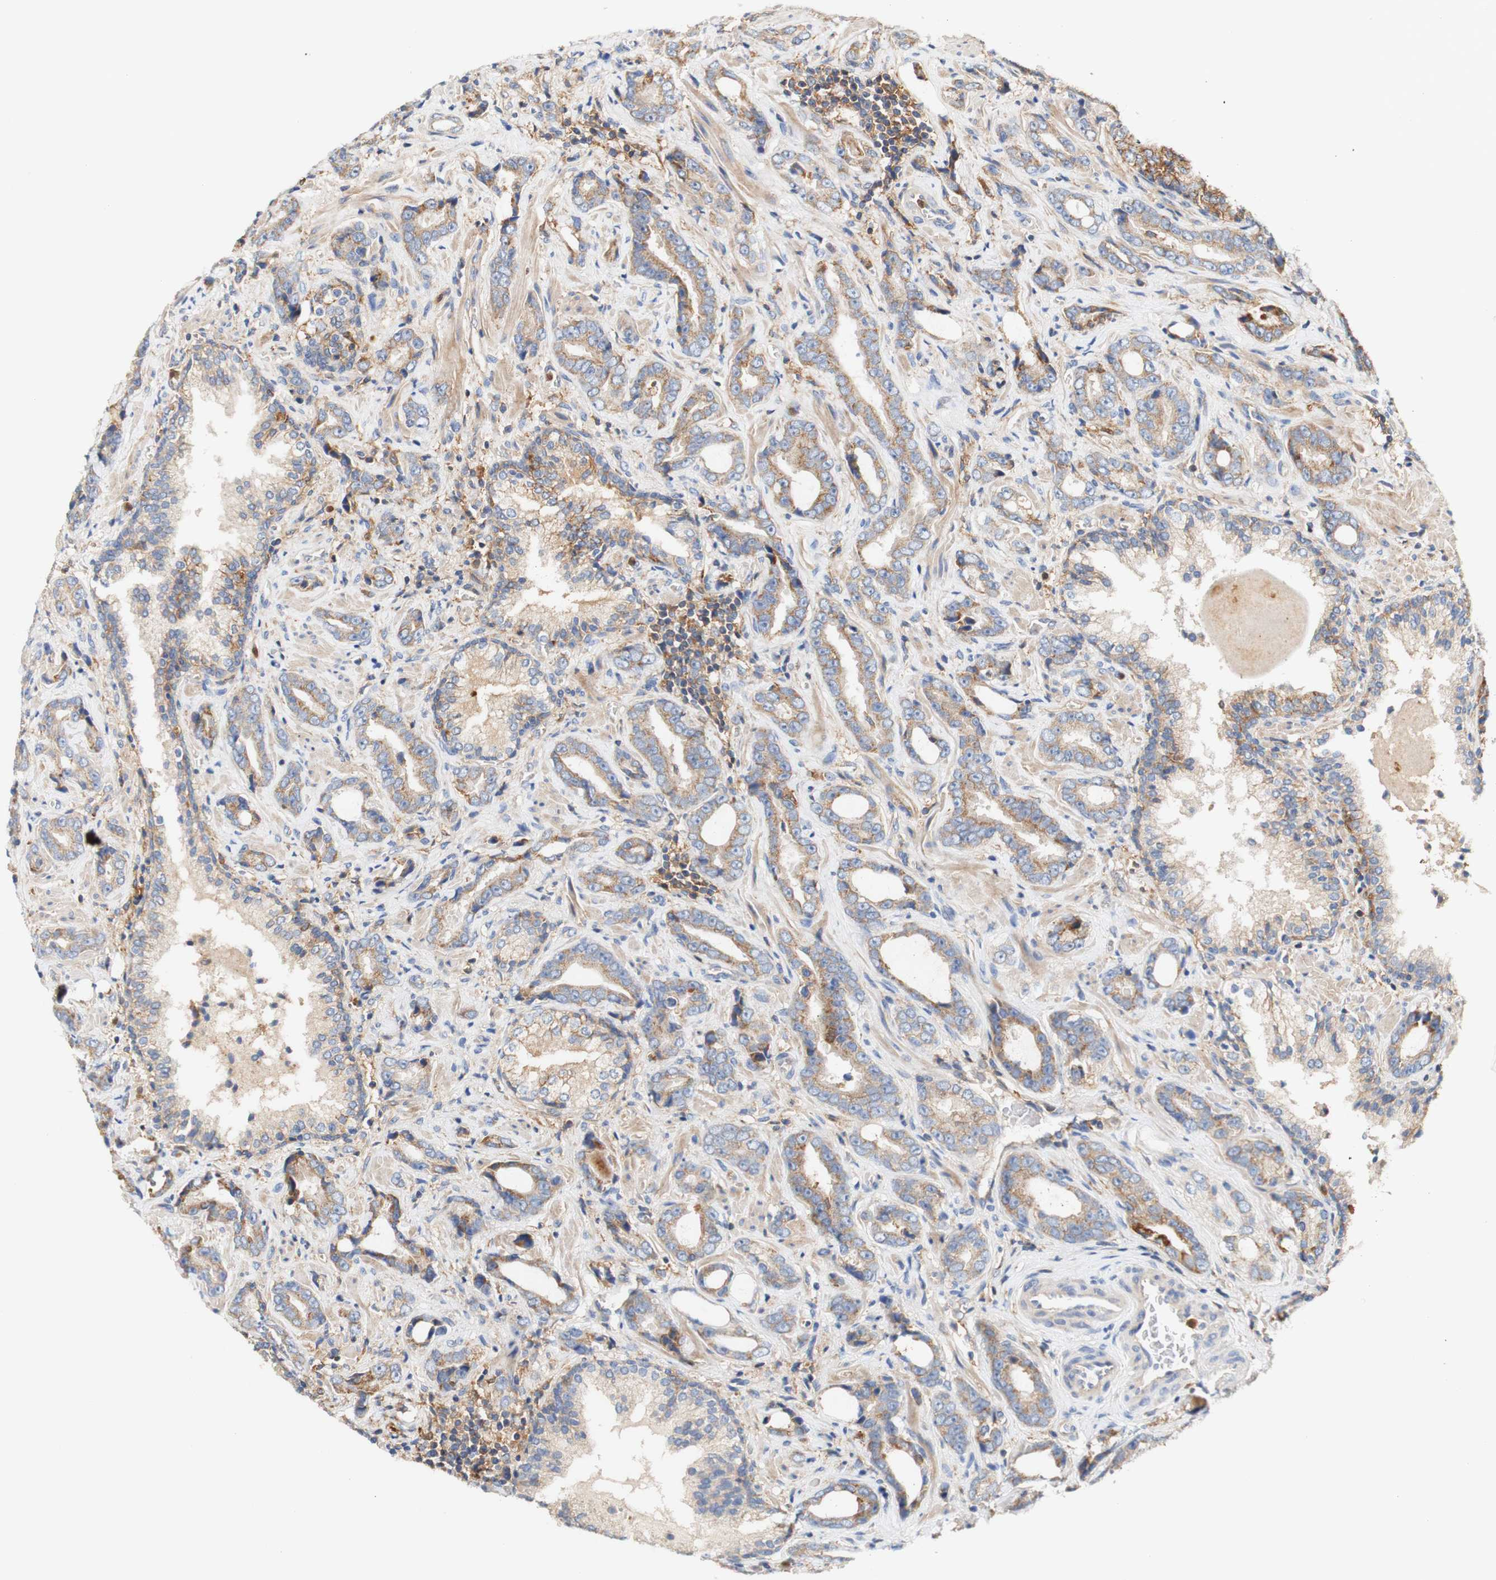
{"staining": {"intensity": "moderate", "quantity": ">75%", "location": "cytoplasmic/membranous"}, "tissue": "prostate cancer", "cell_type": "Tumor cells", "image_type": "cancer", "snomed": [{"axis": "morphology", "description": "Adenocarcinoma, Low grade"}, {"axis": "topography", "description": "Prostate"}], "caption": "Immunohistochemical staining of human prostate cancer (adenocarcinoma (low-grade)) demonstrates moderate cytoplasmic/membranous protein staining in approximately >75% of tumor cells.", "gene": "PCDH7", "patient": {"sex": "male", "age": 60}}